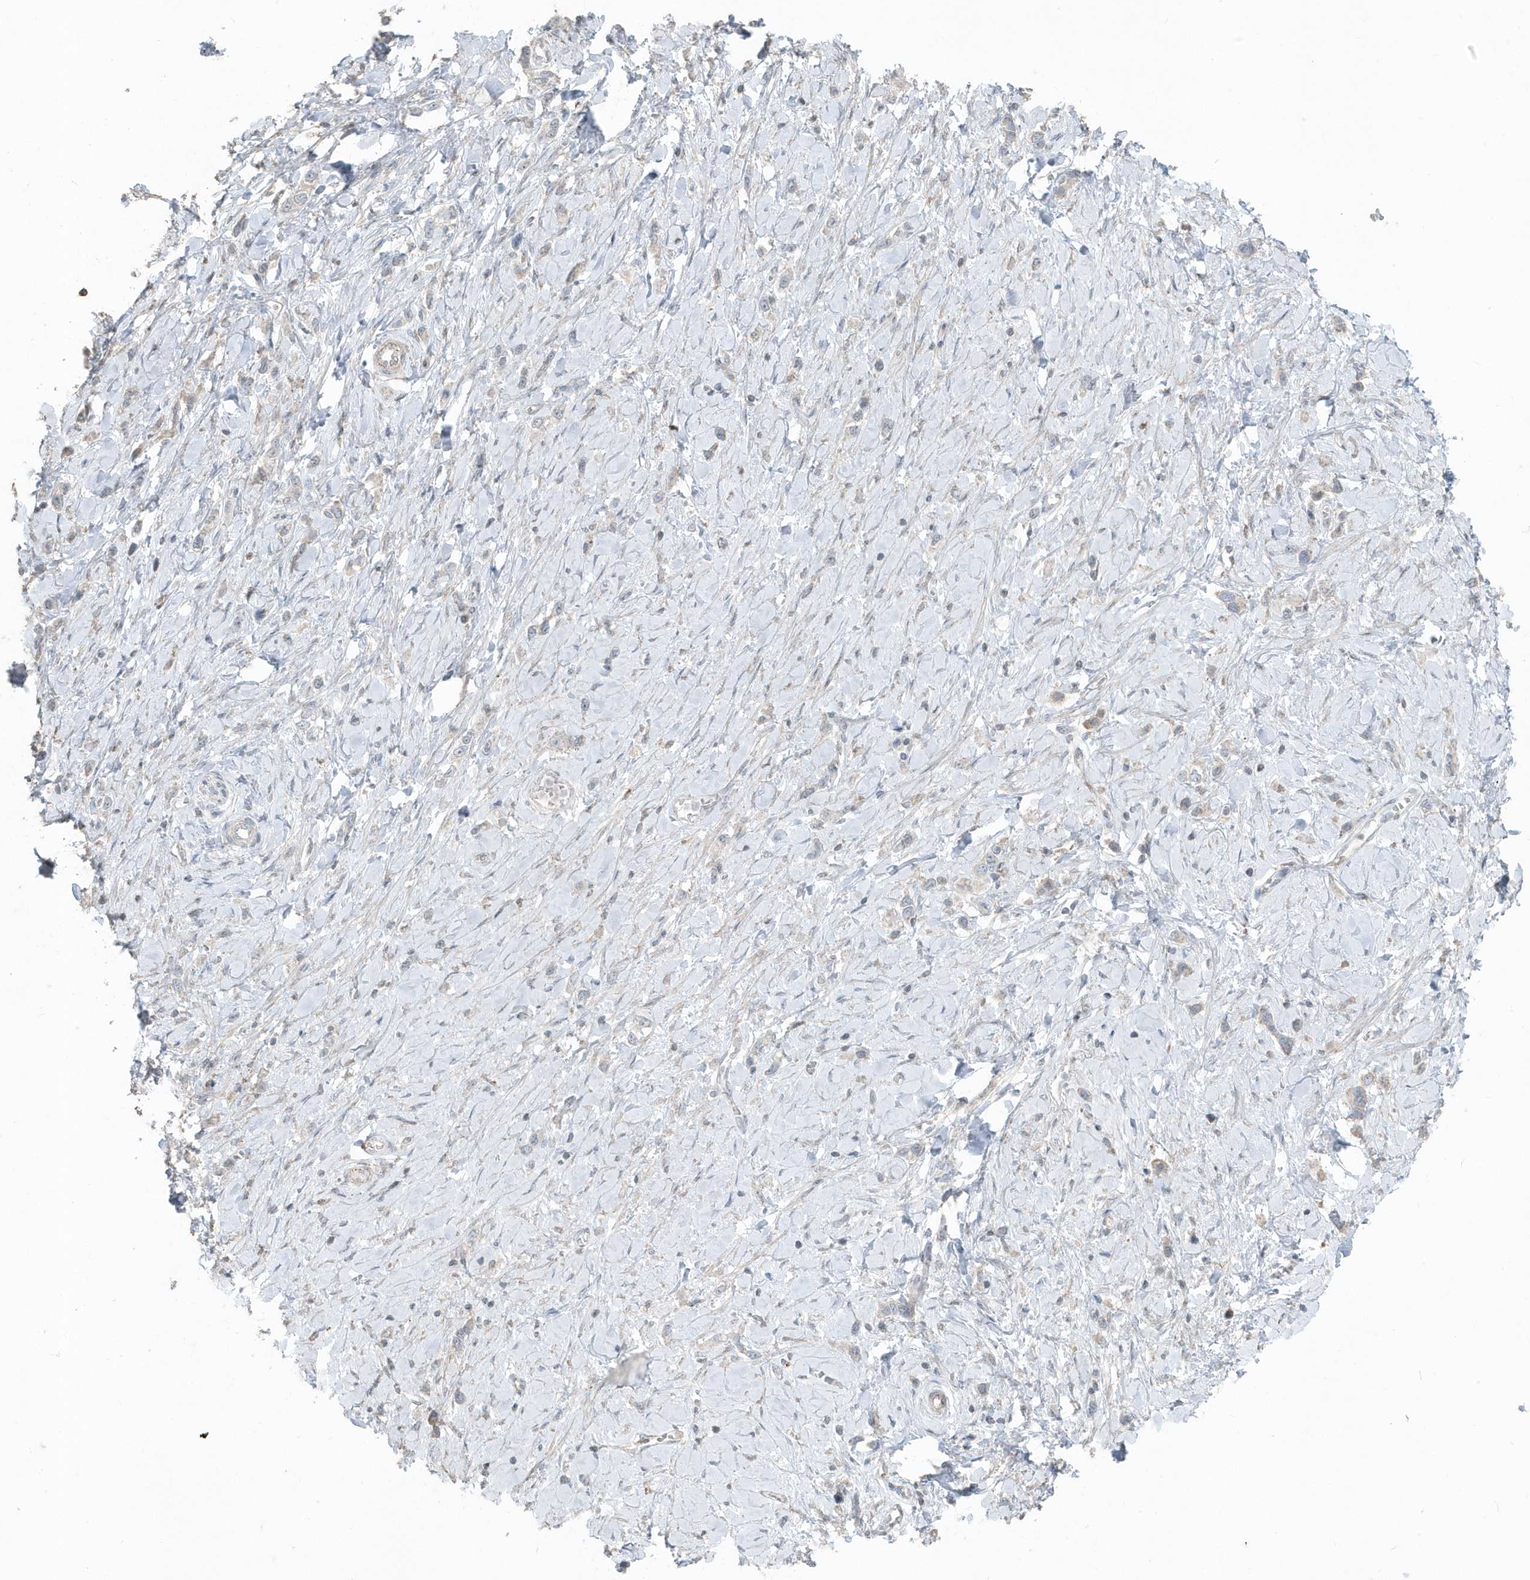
{"staining": {"intensity": "negative", "quantity": "none", "location": "none"}, "tissue": "stomach cancer", "cell_type": "Tumor cells", "image_type": "cancer", "snomed": [{"axis": "morphology", "description": "Normal tissue, NOS"}, {"axis": "morphology", "description": "Adenocarcinoma, NOS"}, {"axis": "topography", "description": "Stomach, upper"}, {"axis": "topography", "description": "Stomach"}], "caption": "Tumor cells show no significant staining in stomach cancer (adenocarcinoma). (IHC, brightfield microscopy, high magnification).", "gene": "ACTC1", "patient": {"sex": "female", "age": 65}}